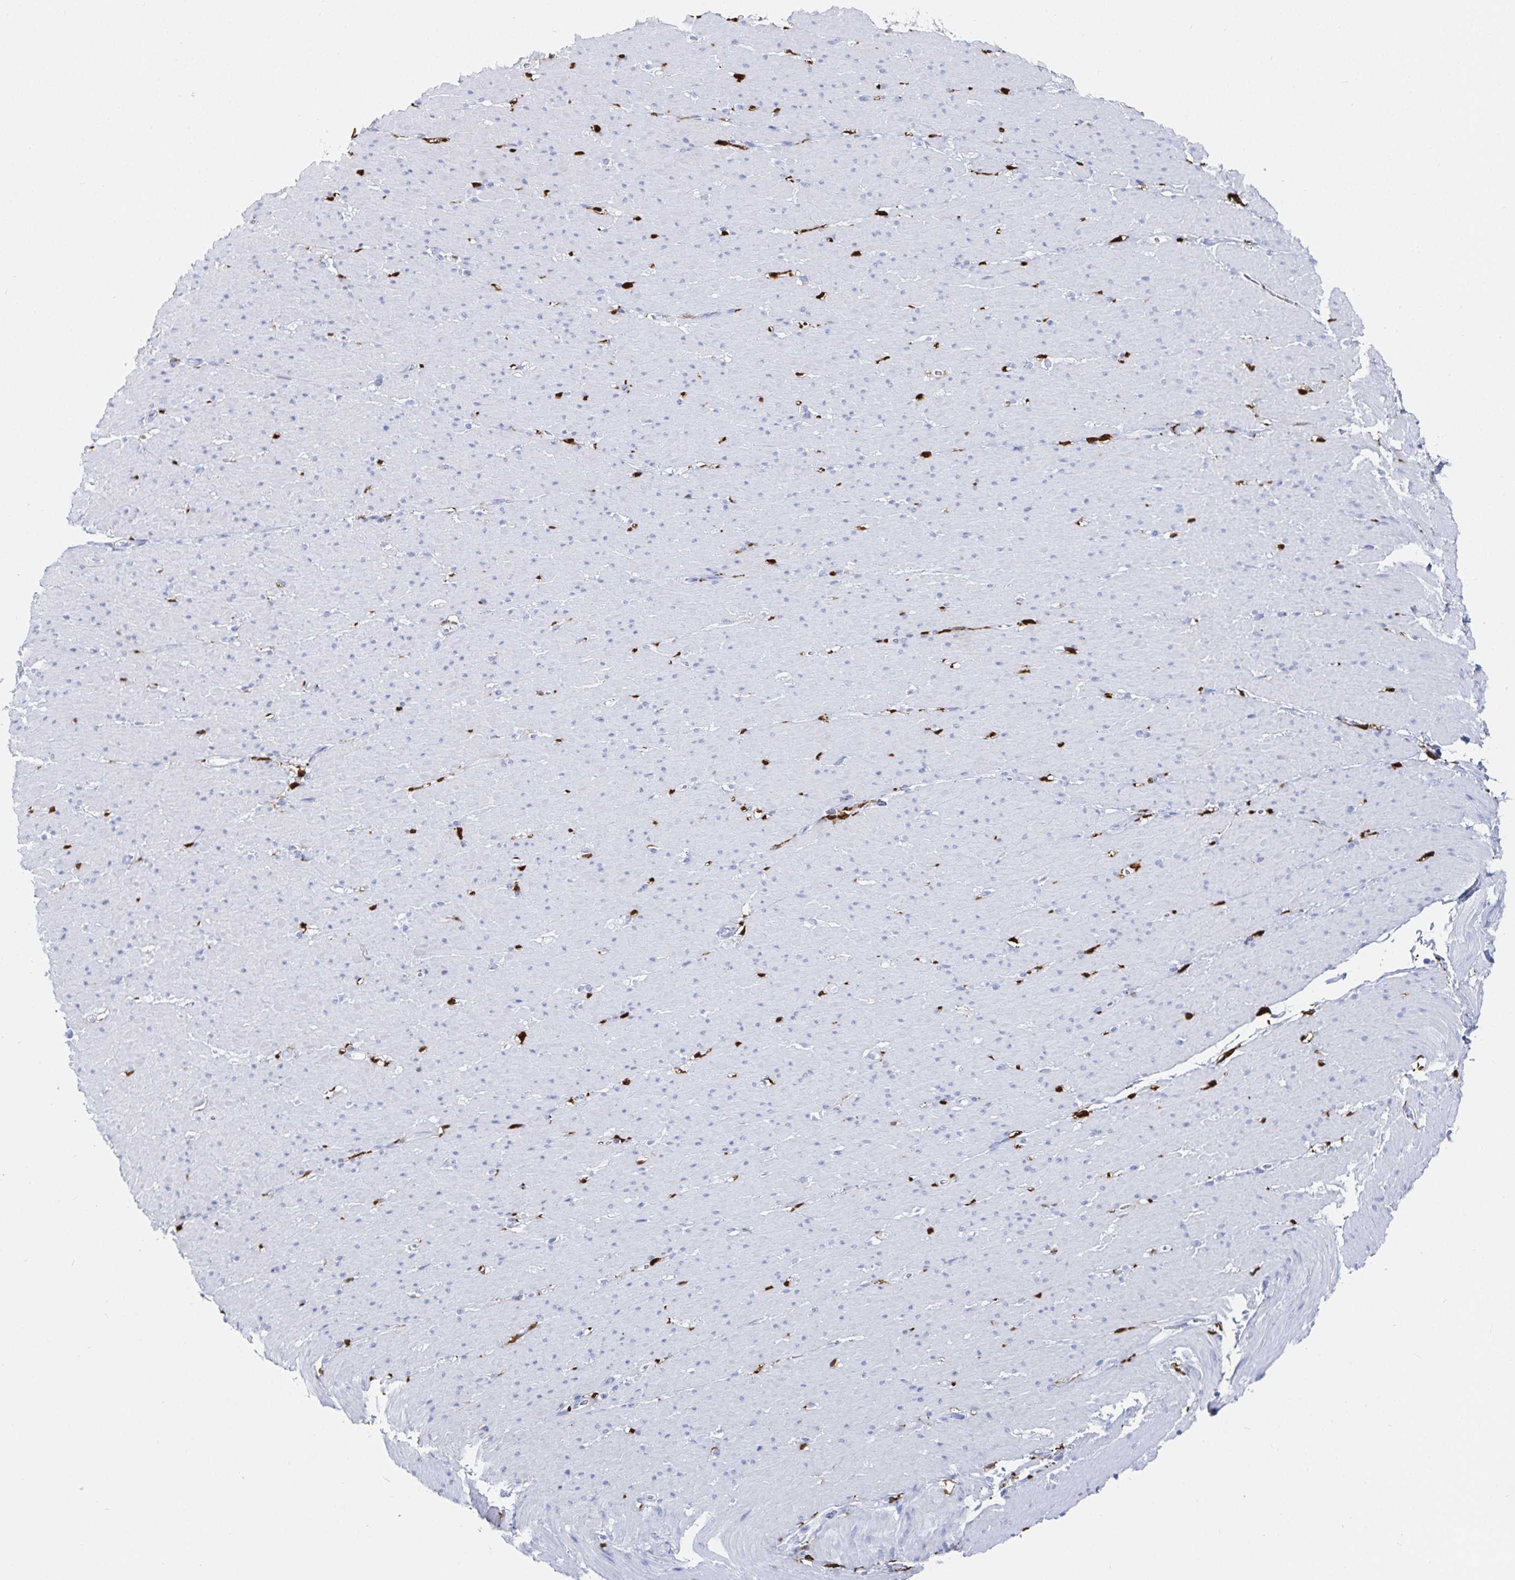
{"staining": {"intensity": "negative", "quantity": "none", "location": "none"}, "tissue": "smooth muscle", "cell_type": "Smooth muscle cells", "image_type": "normal", "snomed": [{"axis": "morphology", "description": "Normal tissue, NOS"}, {"axis": "topography", "description": "Smooth muscle"}, {"axis": "topography", "description": "Rectum"}], "caption": "A photomicrograph of human smooth muscle is negative for staining in smooth muscle cells. (Brightfield microscopy of DAB (3,3'-diaminobenzidine) immunohistochemistry at high magnification).", "gene": "OR2A1", "patient": {"sex": "male", "age": 53}}